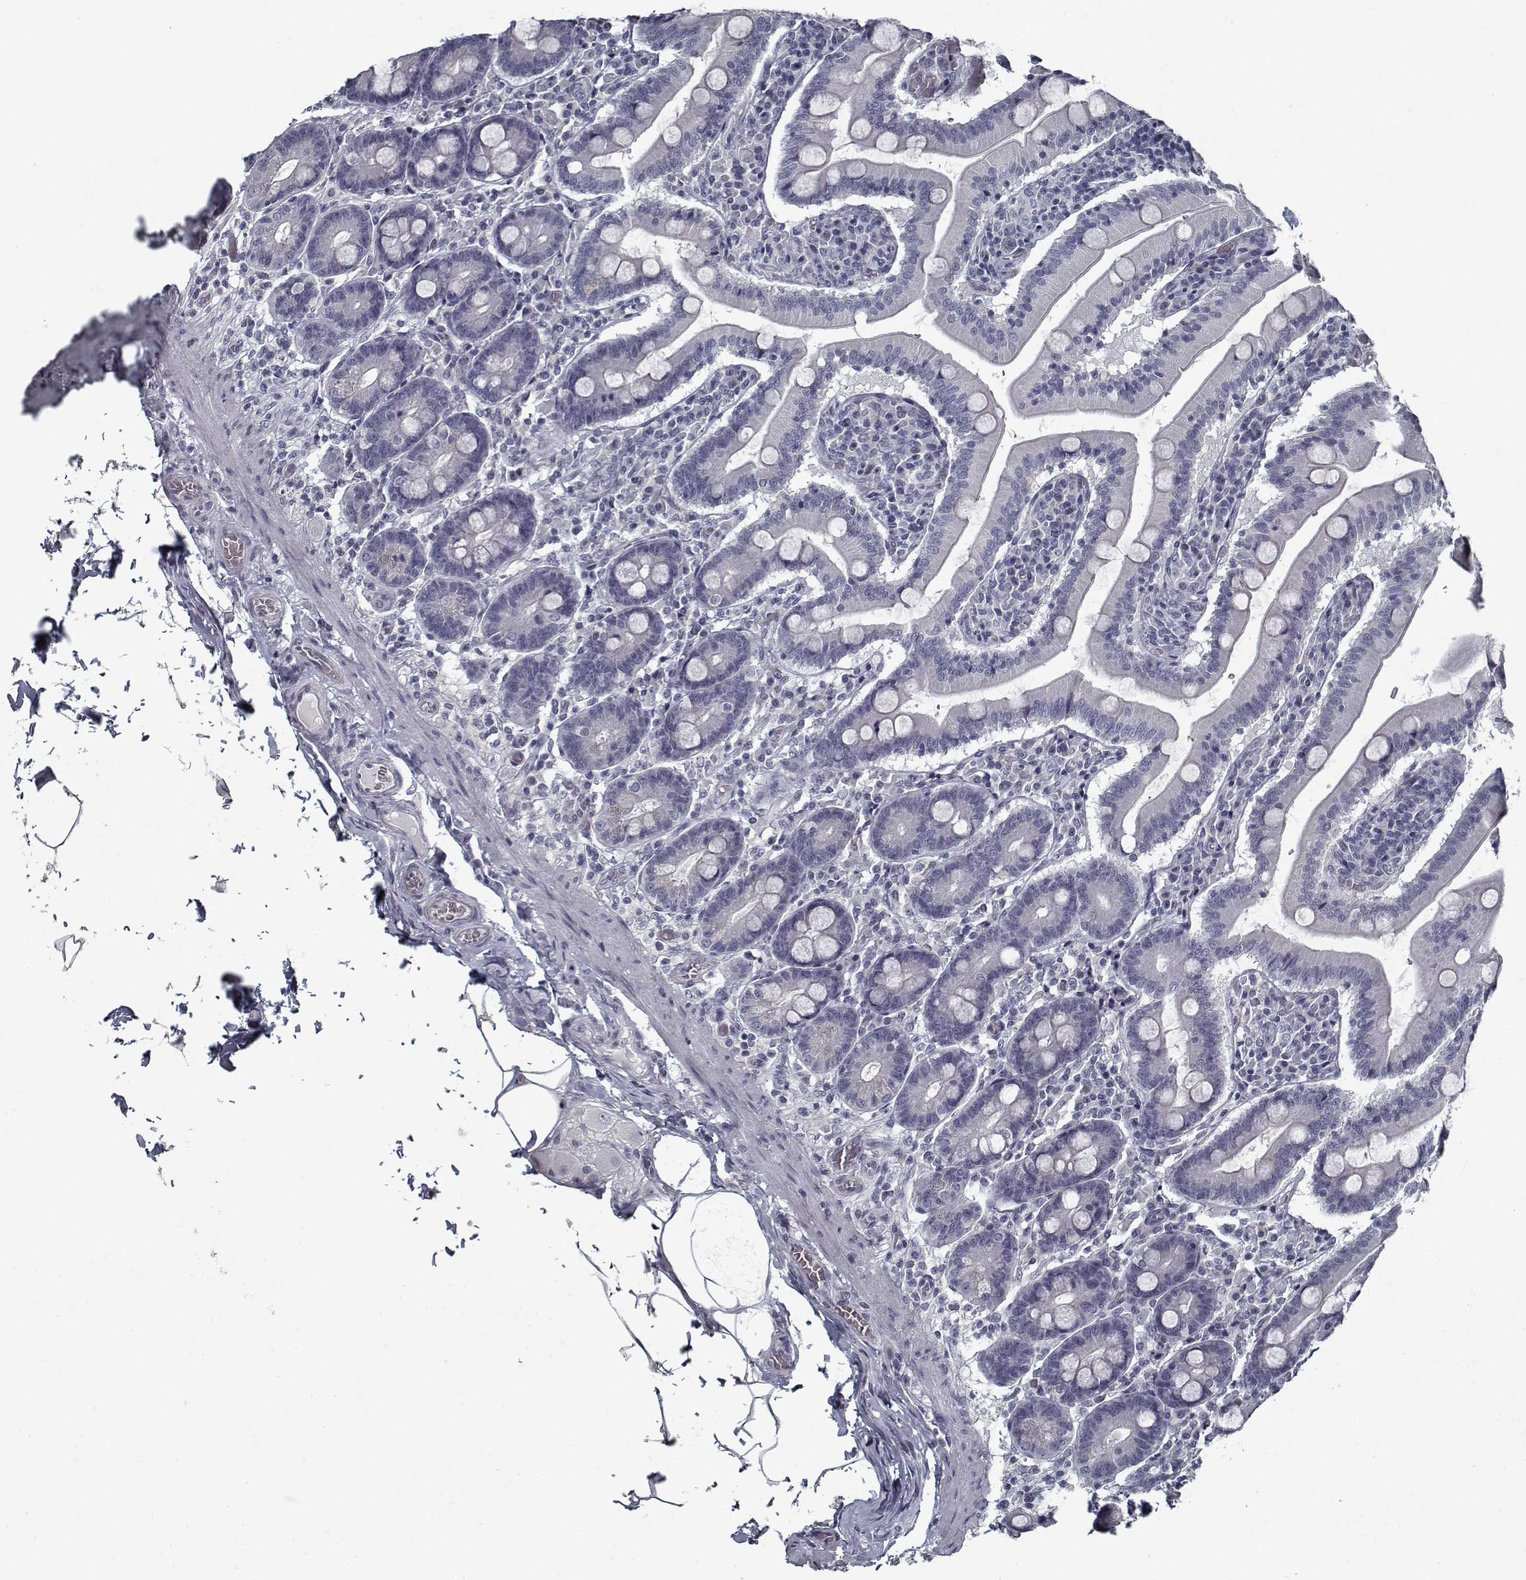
{"staining": {"intensity": "negative", "quantity": "none", "location": "none"}, "tissue": "small intestine", "cell_type": "Glandular cells", "image_type": "normal", "snomed": [{"axis": "morphology", "description": "Normal tissue, NOS"}, {"axis": "topography", "description": "Small intestine"}], "caption": "Immunohistochemical staining of benign human small intestine reveals no significant expression in glandular cells.", "gene": "GAD2", "patient": {"sex": "male", "age": 37}}